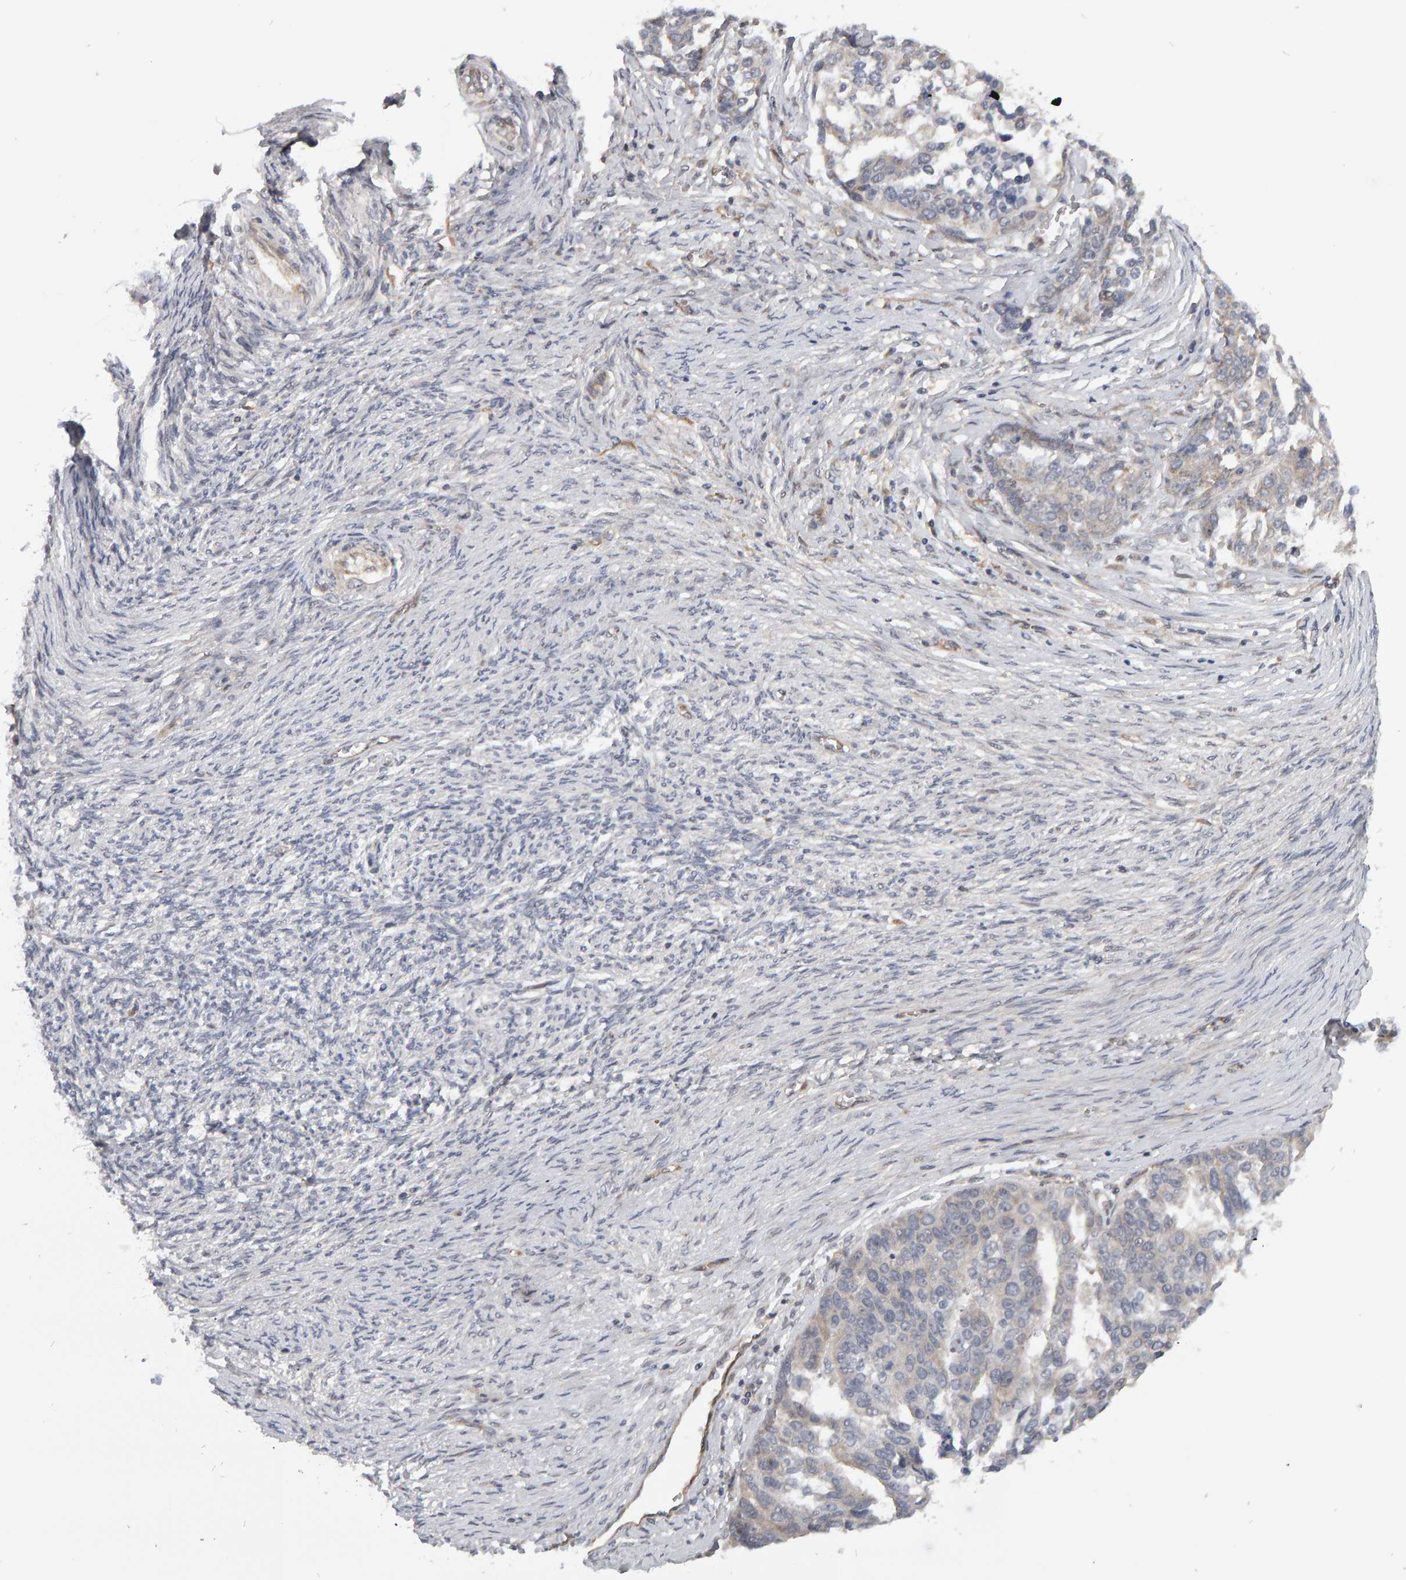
{"staining": {"intensity": "negative", "quantity": "none", "location": "none"}, "tissue": "ovarian cancer", "cell_type": "Tumor cells", "image_type": "cancer", "snomed": [{"axis": "morphology", "description": "Cystadenocarcinoma, serous, NOS"}, {"axis": "topography", "description": "Ovary"}], "caption": "Tumor cells show no significant protein expression in ovarian serous cystadenocarcinoma. (DAB (3,3'-diaminobenzidine) immunohistochemistry with hematoxylin counter stain).", "gene": "MSRA", "patient": {"sex": "female", "age": 44}}